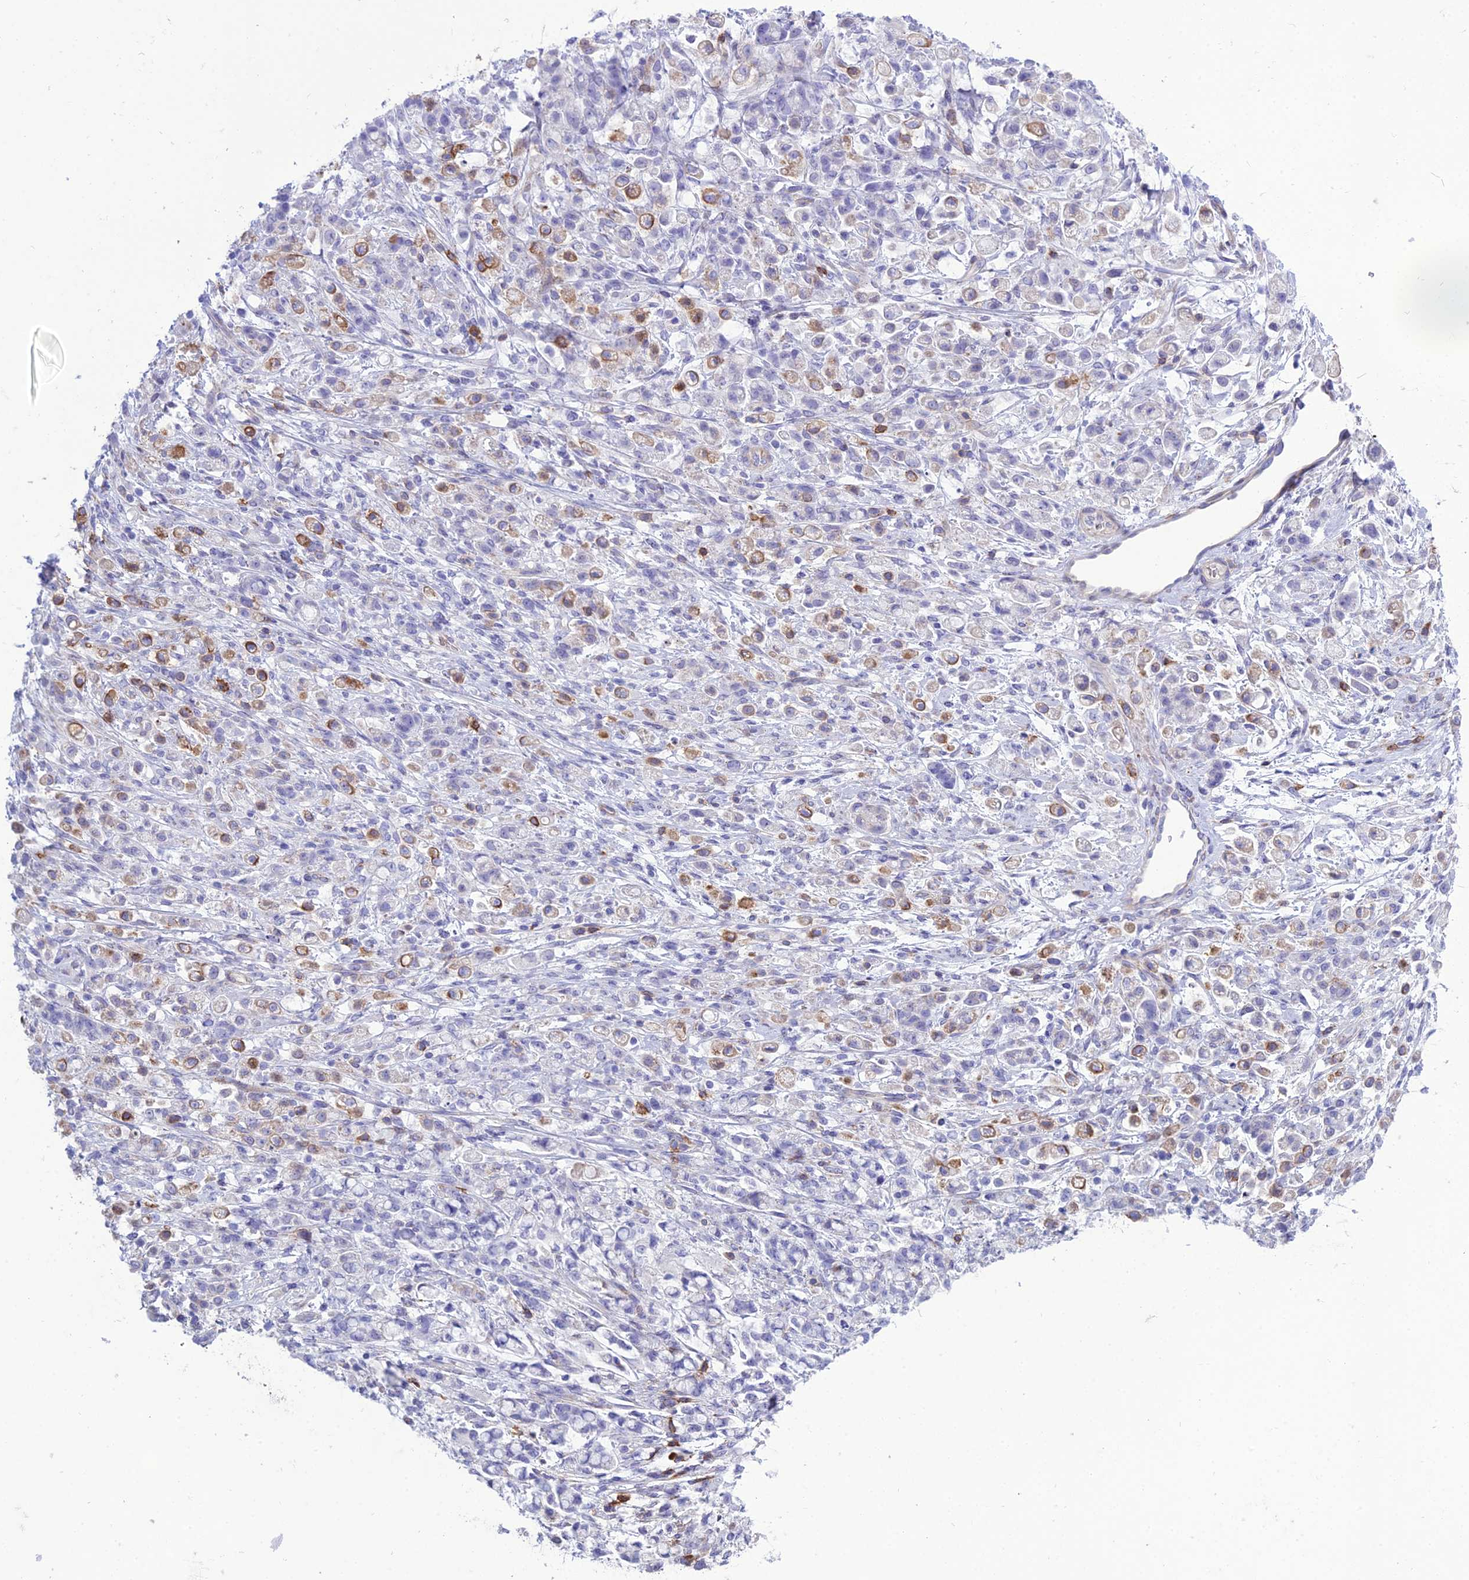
{"staining": {"intensity": "moderate", "quantity": "<25%", "location": "cytoplasmic/membranous"}, "tissue": "stomach cancer", "cell_type": "Tumor cells", "image_type": "cancer", "snomed": [{"axis": "morphology", "description": "Adenocarcinoma, NOS"}, {"axis": "topography", "description": "Stomach"}], "caption": "This photomicrograph exhibits stomach cancer stained with immunohistochemistry (IHC) to label a protein in brown. The cytoplasmic/membranous of tumor cells show moderate positivity for the protein. Nuclei are counter-stained blue.", "gene": "OR1Q1", "patient": {"sex": "female", "age": 60}}